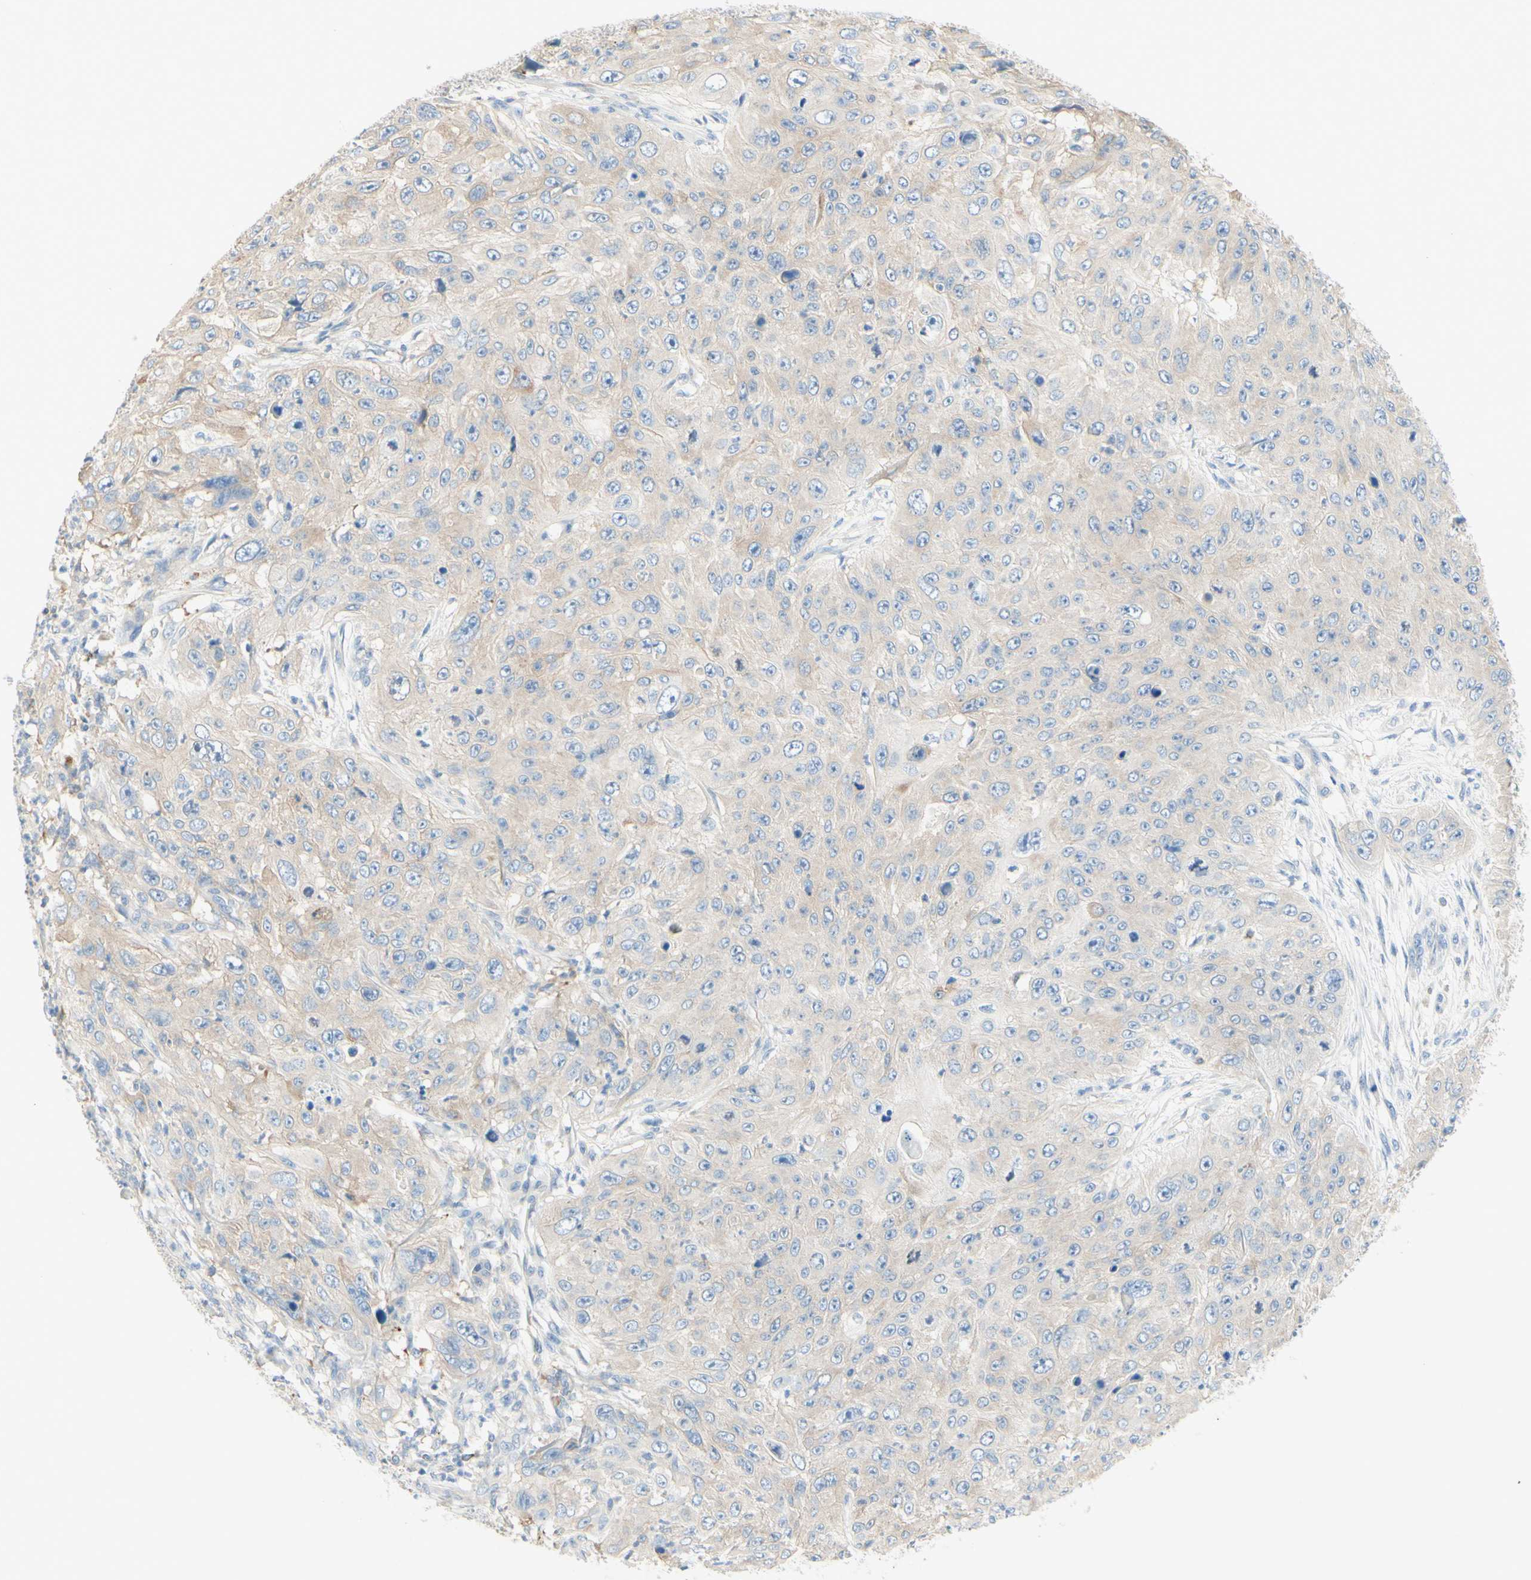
{"staining": {"intensity": "weak", "quantity": "<25%", "location": "cytoplasmic/membranous"}, "tissue": "skin cancer", "cell_type": "Tumor cells", "image_type": "cancer", "snomed": [{"axis": "morphology", "description": "Squamous cell carcinoma, NOS"}, {"axis": "topography", "description": "Skin"}], "caption": "Micrograph shows no significant protein staining in tumor cells of skin cancer (squamous cell carcinoma).", "gene": "MTM1", "patient": {"sex": "female", "age": 80}}